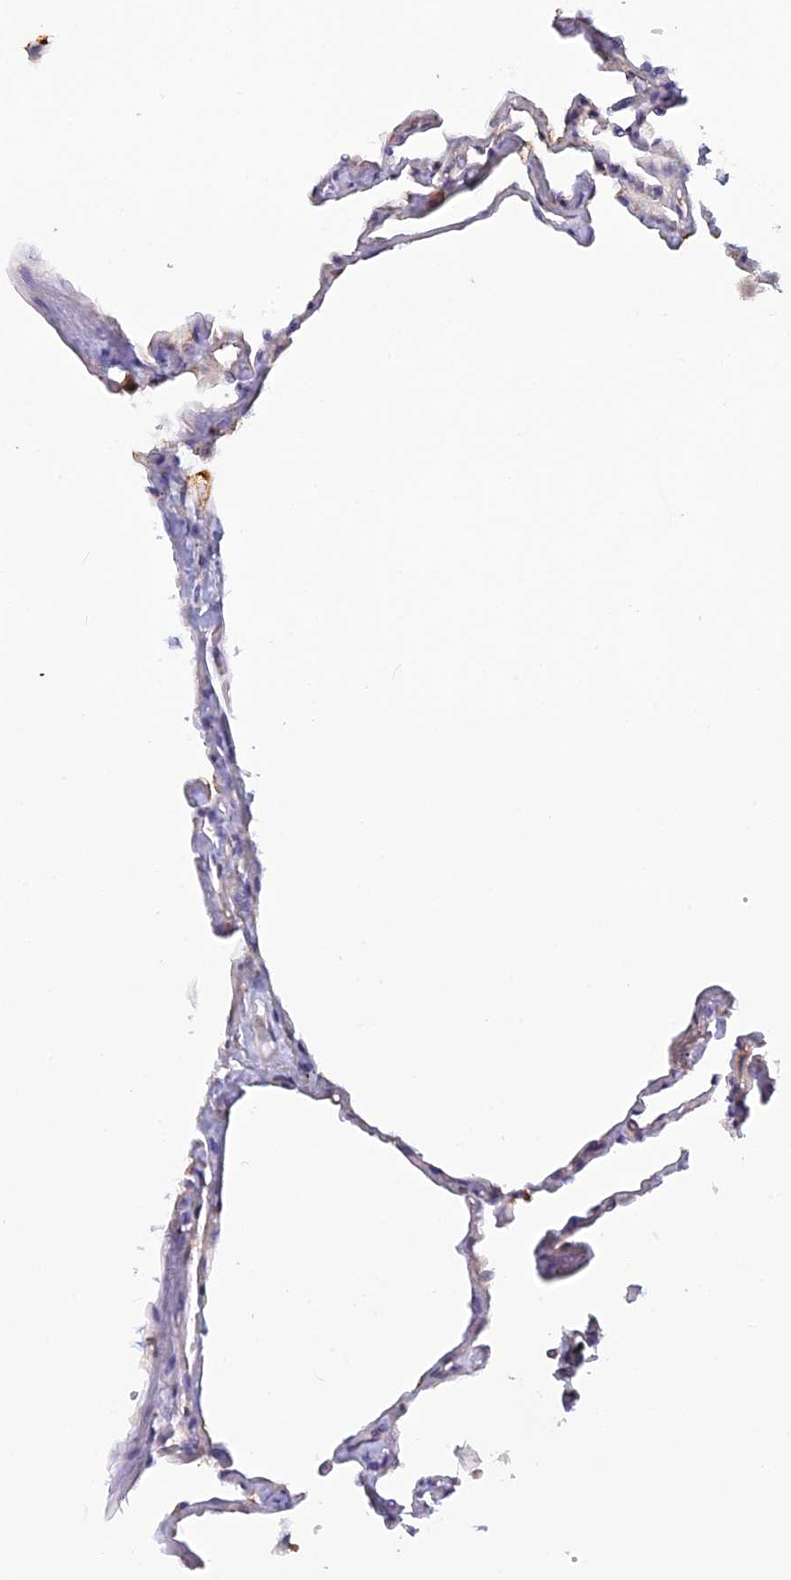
{"staining": {"intensity": "weak", "quantity": "<25%", "location": "cytoplasmic/membranous"}, "tissue": "lung", "cell_type": "Alveolar cells", "image_type": "normal", "snomed": [{"axis": "morphology", "description": "Normal tissue, NOS"}, {"axis": "topography", "description": "Lung"}], "caption": "IHC histopathology image of benign lung: lung stained with DAB (3,3'-diaminobenzidine) shows no significant protein positivity in alveolar cells. (DAB IHC, high magnification).", "gene": "HINT1", "patient": {"sex": "female", "age": 67}}